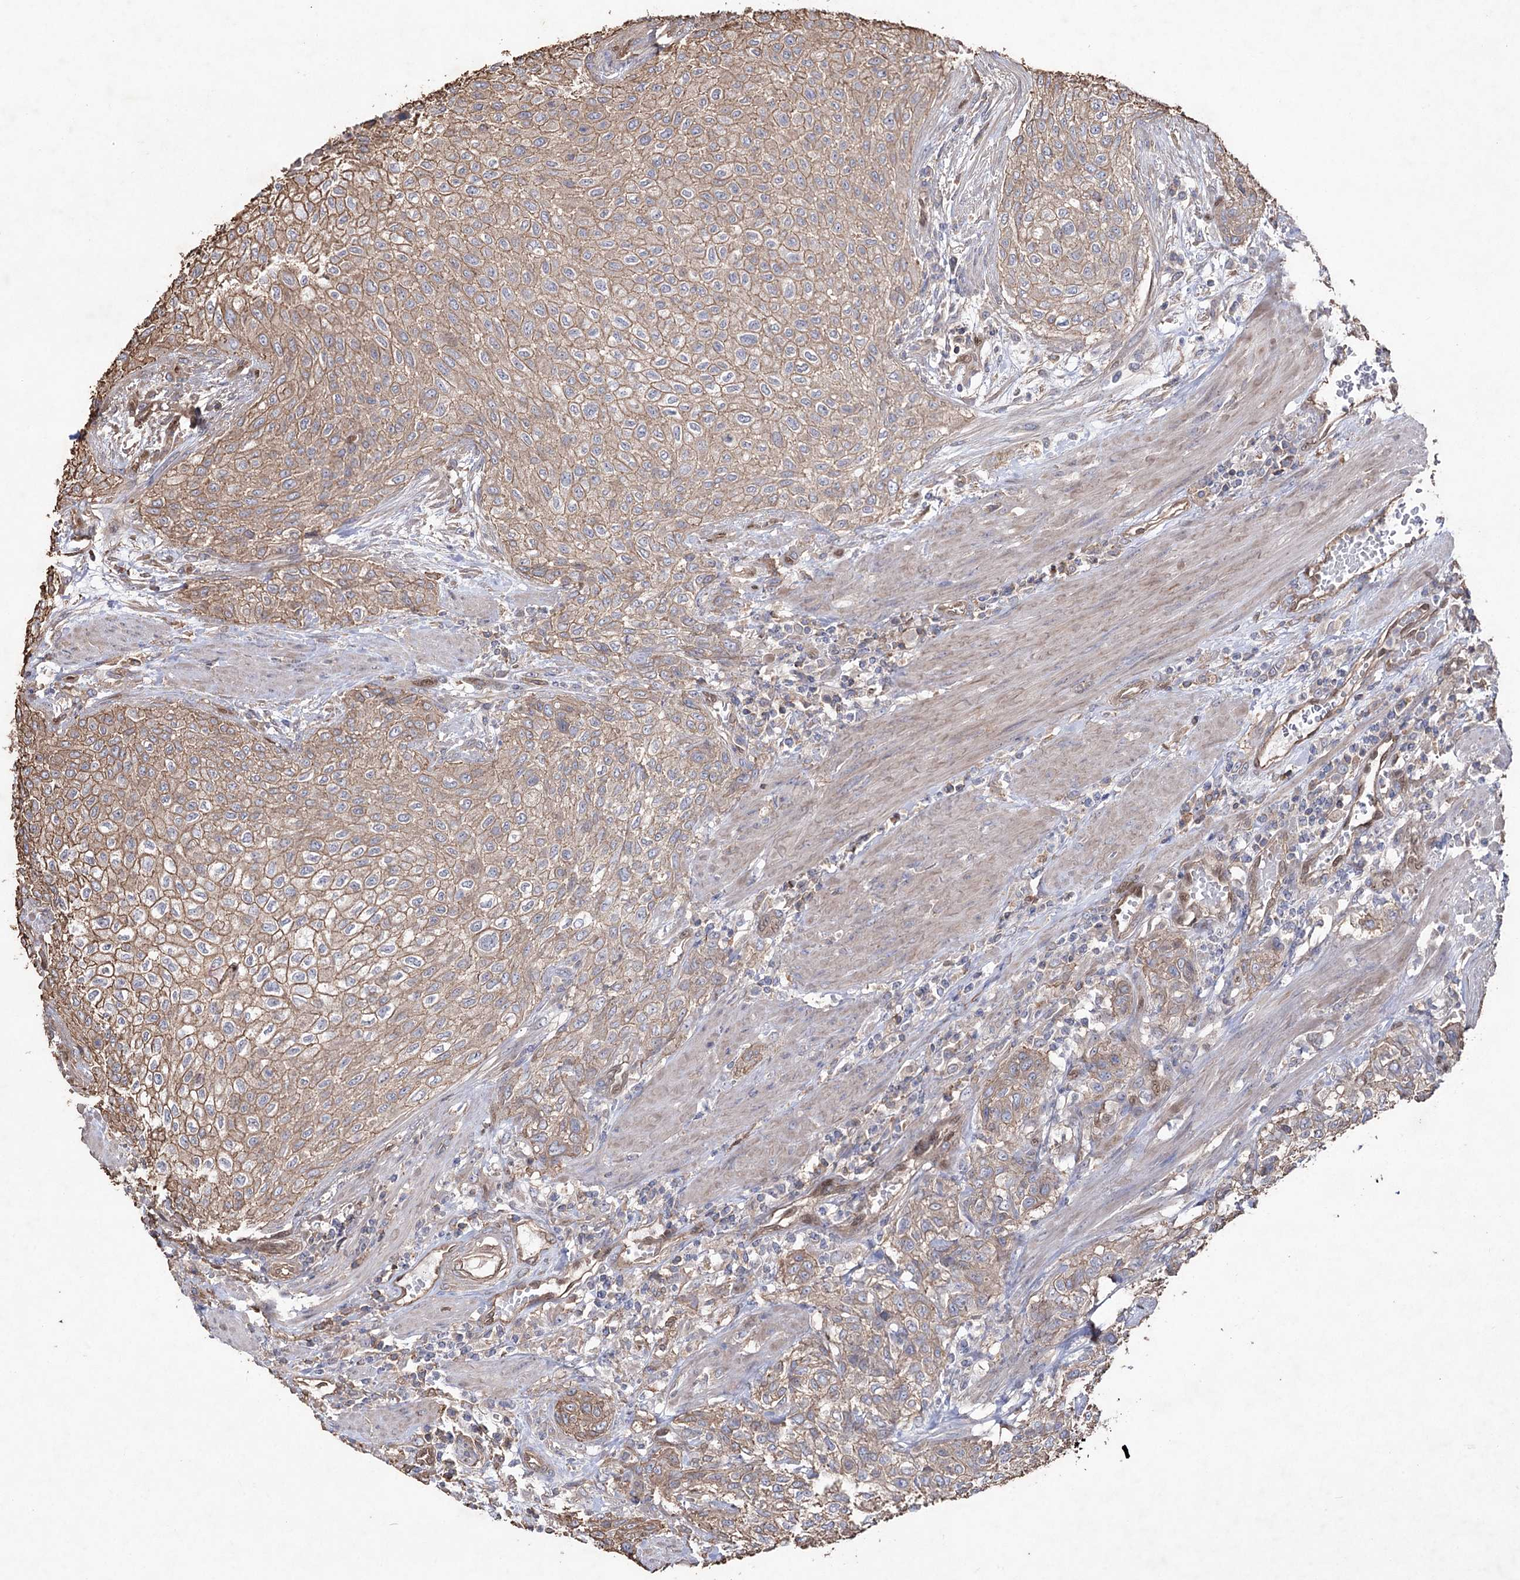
{"staining": {"intensity": "moderate", "quantity": "25%-75%", "location": "cytoplasmic/membranous"}, "tissue": "urothelial cancer", "cell_type": "Tumor cells", "image_type": "cancer", "snomed": [{"axis": "morphology", "description": "Urothelial carcinoma, High grade"}, {"axis": "topography", "description": "Urinary bladder"}], "caption": "Immunohistochemical staining of human urothelial carcinoma (high-grade) exhibits medium levels of moderate cytoplasmic/membranous protein expression in approximately 25%-75% of tumor cells. Using DAB (brown) and hematoxylin (blue) stains, captured at high magnification using brightfield microscopy.", "gene": "FAM13B", "patient": {"sex": "male", "age": 35}}